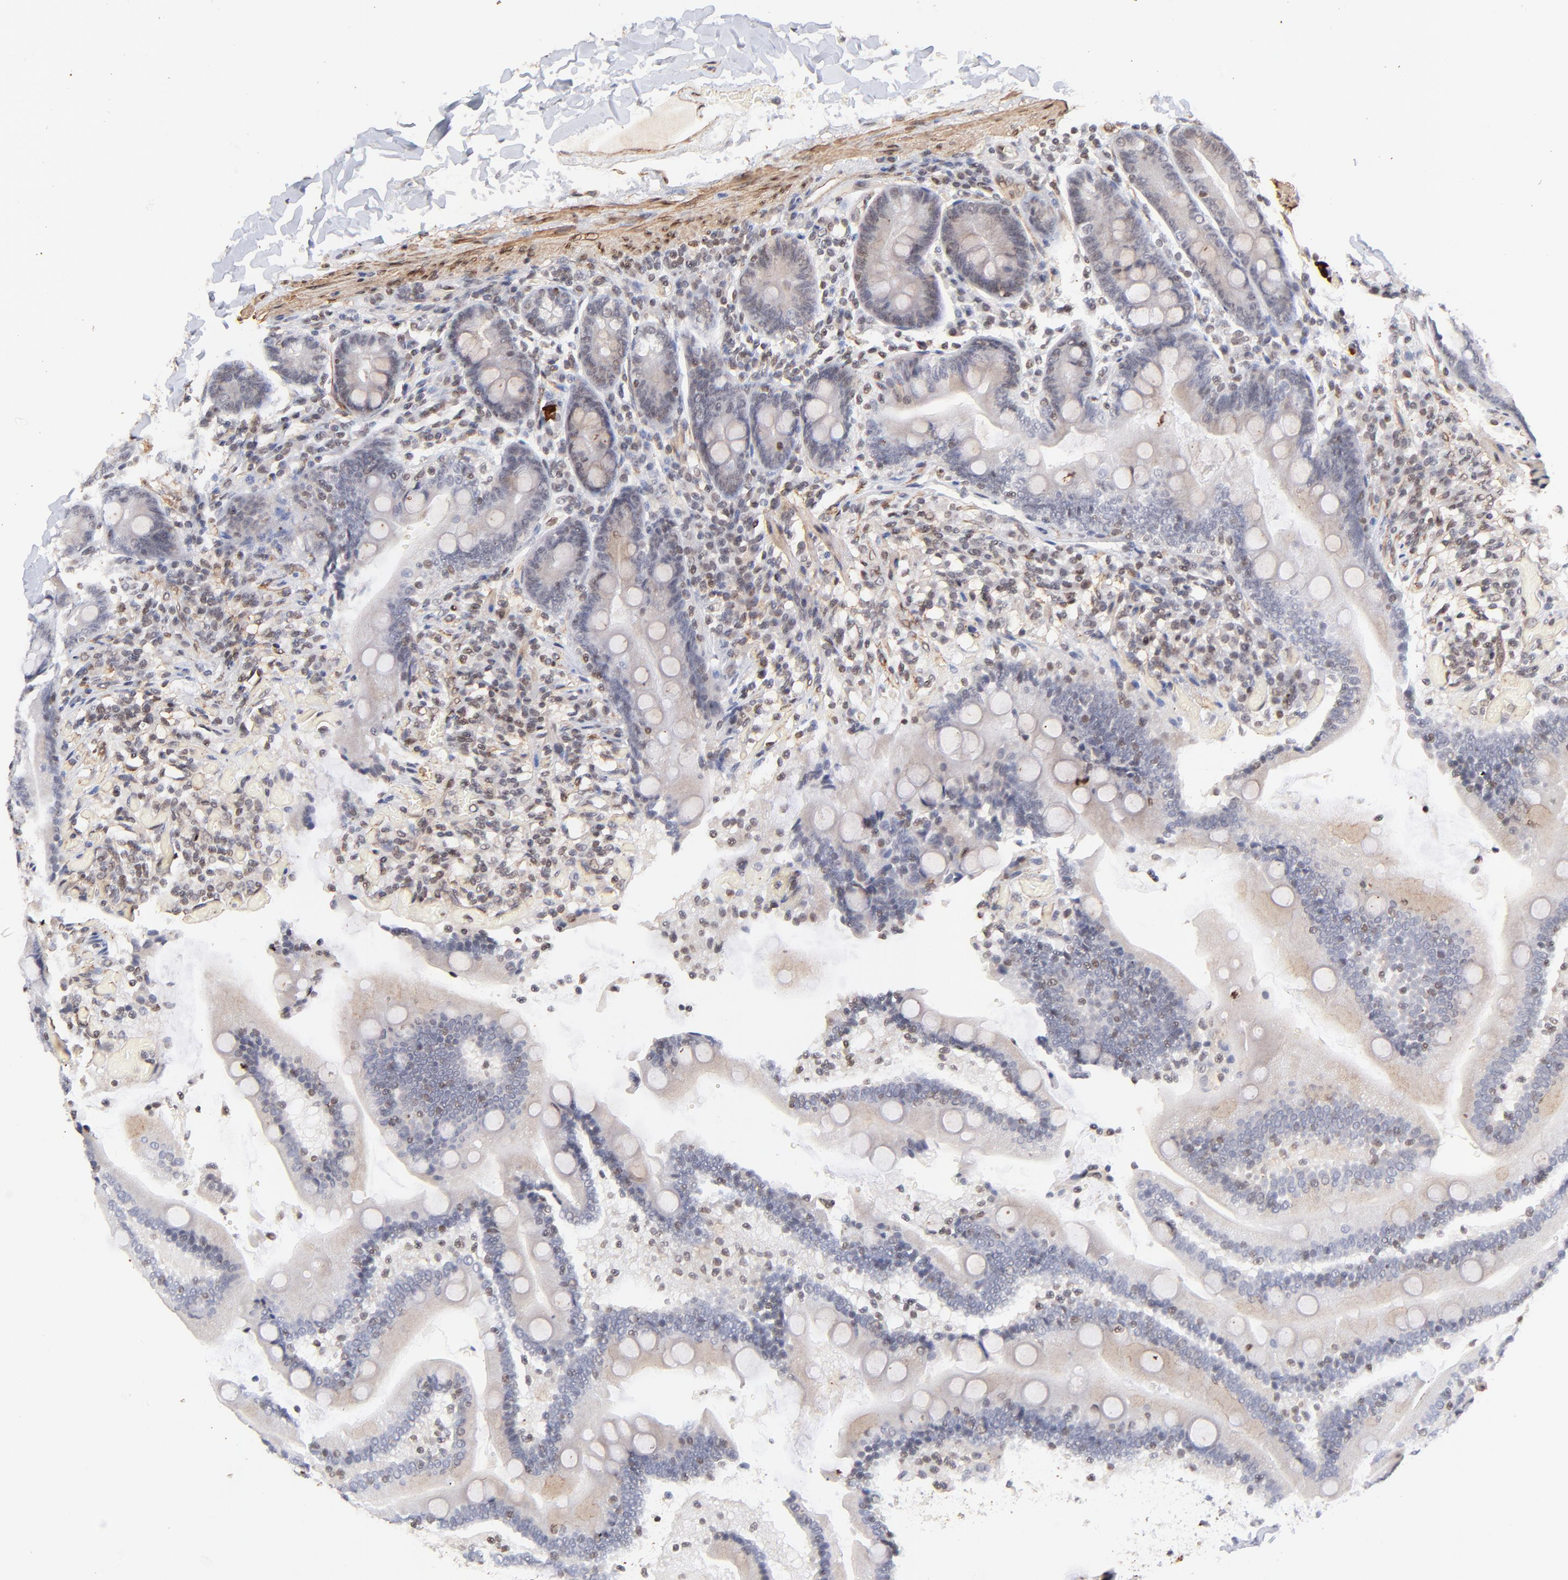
{"staining": {"intensity": "weak", "quantity": "<25%", "location": "nuclear"}, "tissue": "duodenum", "cell_type": "Glandular cells", "image_type": "normal", "snomed": [{"axis": "morphology", "description": "Normal tissue, NOS"}, {"axis": "topography", "description": "Duodenum"}], "caption": "Immunohistochemistry (IHC) photomicrograph of normal duodenum: duodenum stained with DAB (3,3'-diaminobenzidine) exhibits no significant protein expression in glandular cells. (DAB (3,3'-diaminobenzidine) immunohistochemistry with hematoxylin counter stain).", "gene": "ZFP92", "patient": {"sex": "male", "age": 66}}